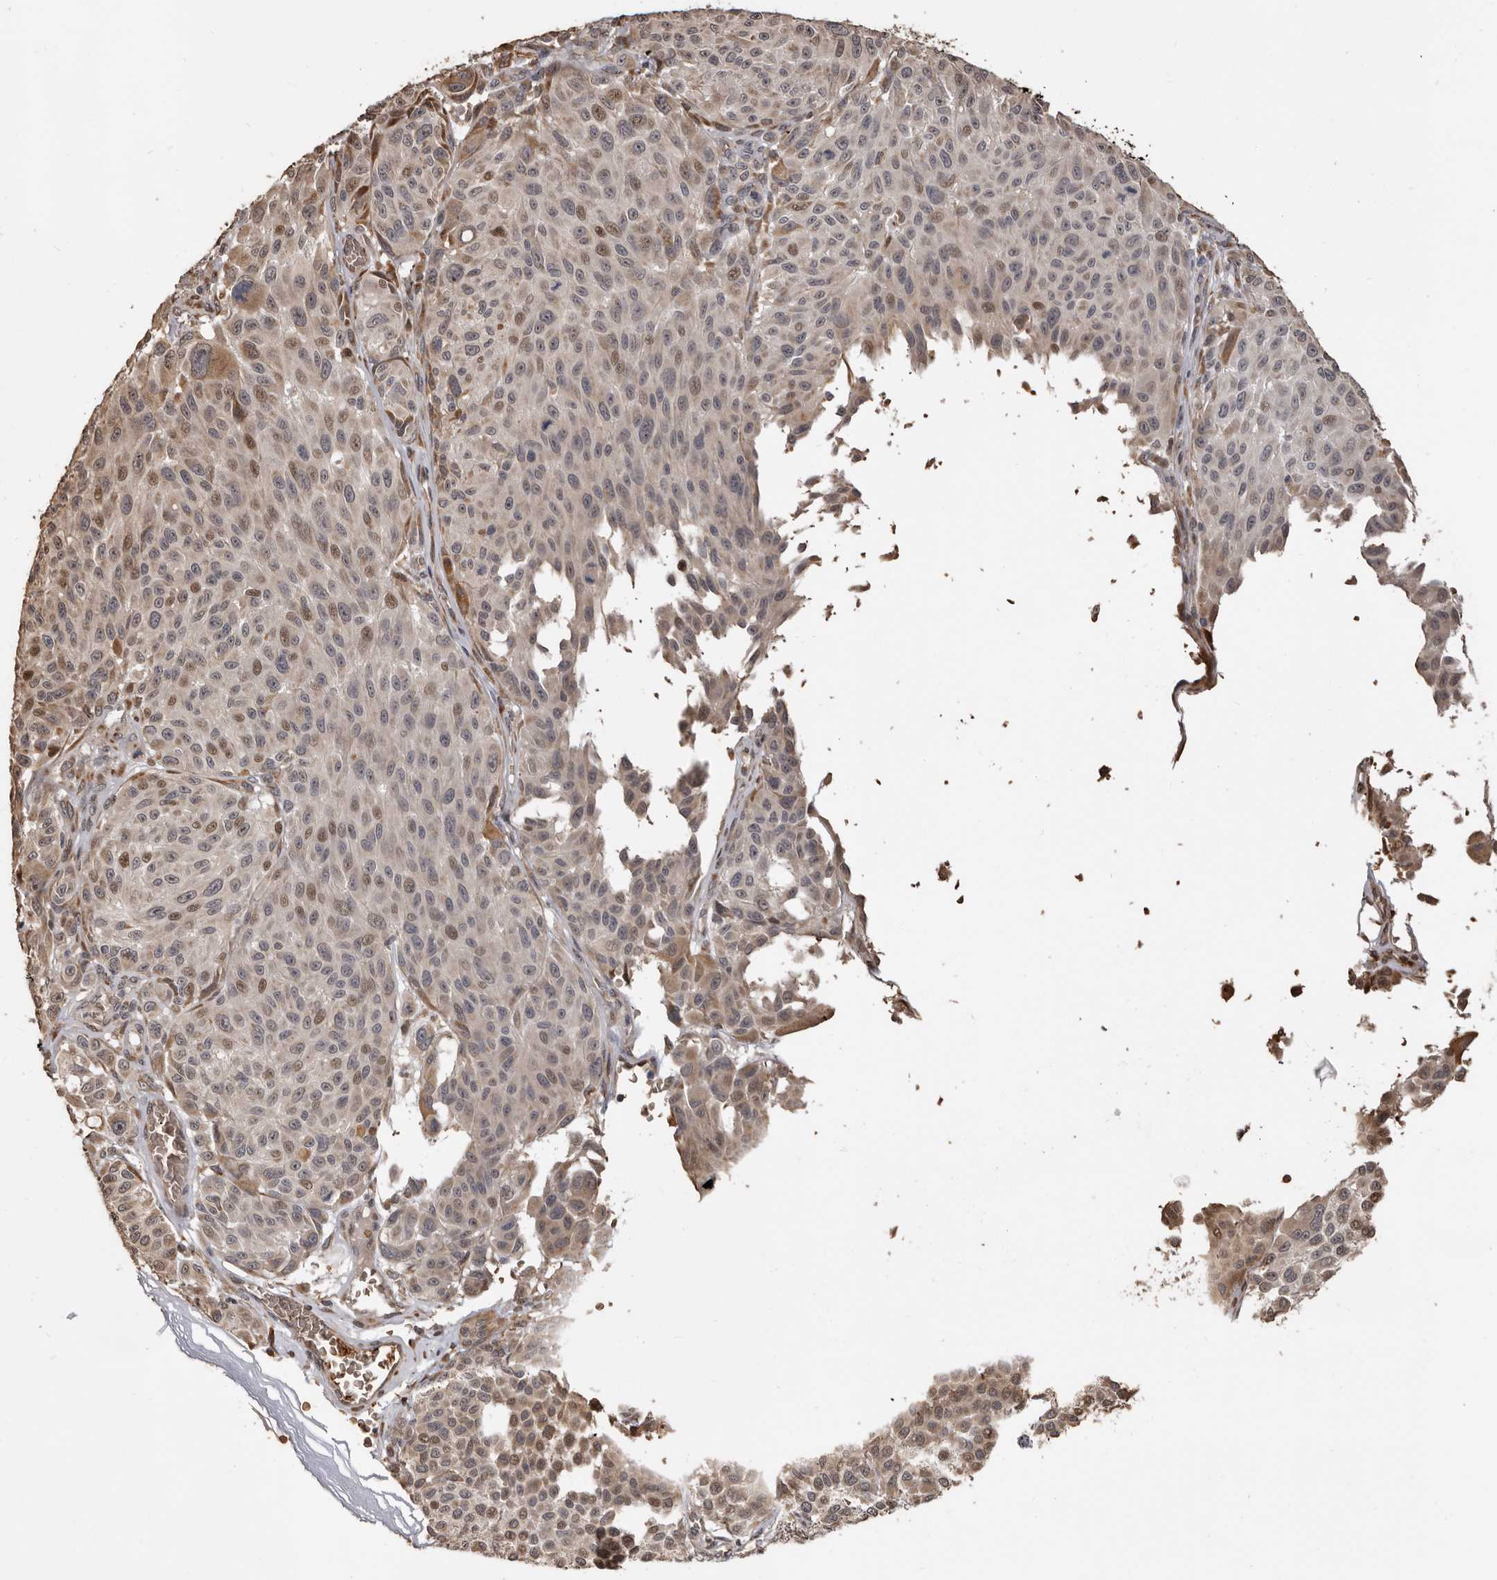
{"staining": {"intensity": "moderate", "quantity": "<25%", "location": "nuclear"}, "tissue": "melanoma", "cell_type": "Tumor cells", "image_type": "cancer", "snomed": [{"axis": "morphology", "description": "Malignant melanoma, NOS"}, {"axis": "topography", "description": "Skin"}], "caption": "Immunohistochemistry (IHC) (DAB (3,3'-diaminobenzidine)) staining of malignant melanoma shows moderate nuclear protein positivity in approximately <25% of tumor cells.", "gene": "ENTREP1", "patient": {"sex": "male", "age": 83}}